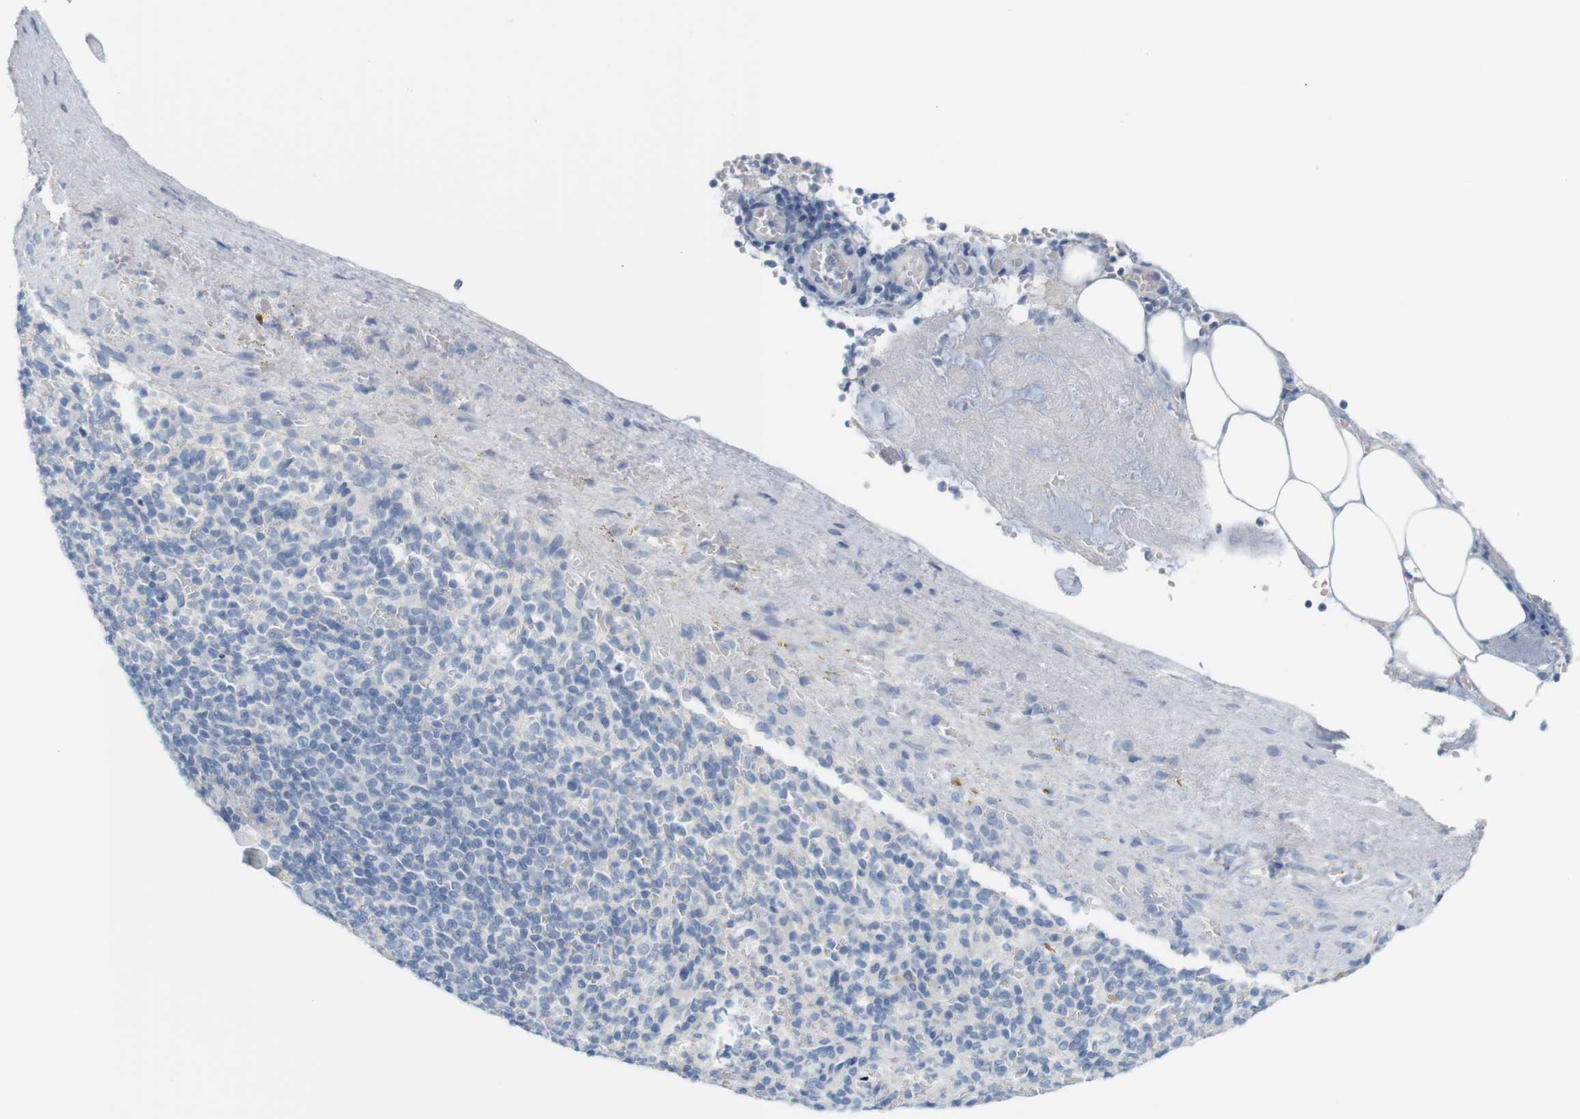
{"staining": {"intensity": "negative", "quantity": "none", "location": "none"}, "tissue": "spleen", "cell_type": "Cells in red pulp", "image_type": "normal", "snomed": [{"axis": "morphology", "description": "Normal tissue, NOS"}, {"axis": "topography", "description": "Spleen"}], "caption": "Immunohistochemistry (IHC) image of unremarkable spleen stained for a protein (brown), which displays no expression in cells in red pulp.", "gene": "RGS9", "patient": {"sex": "female", "age": 74}}